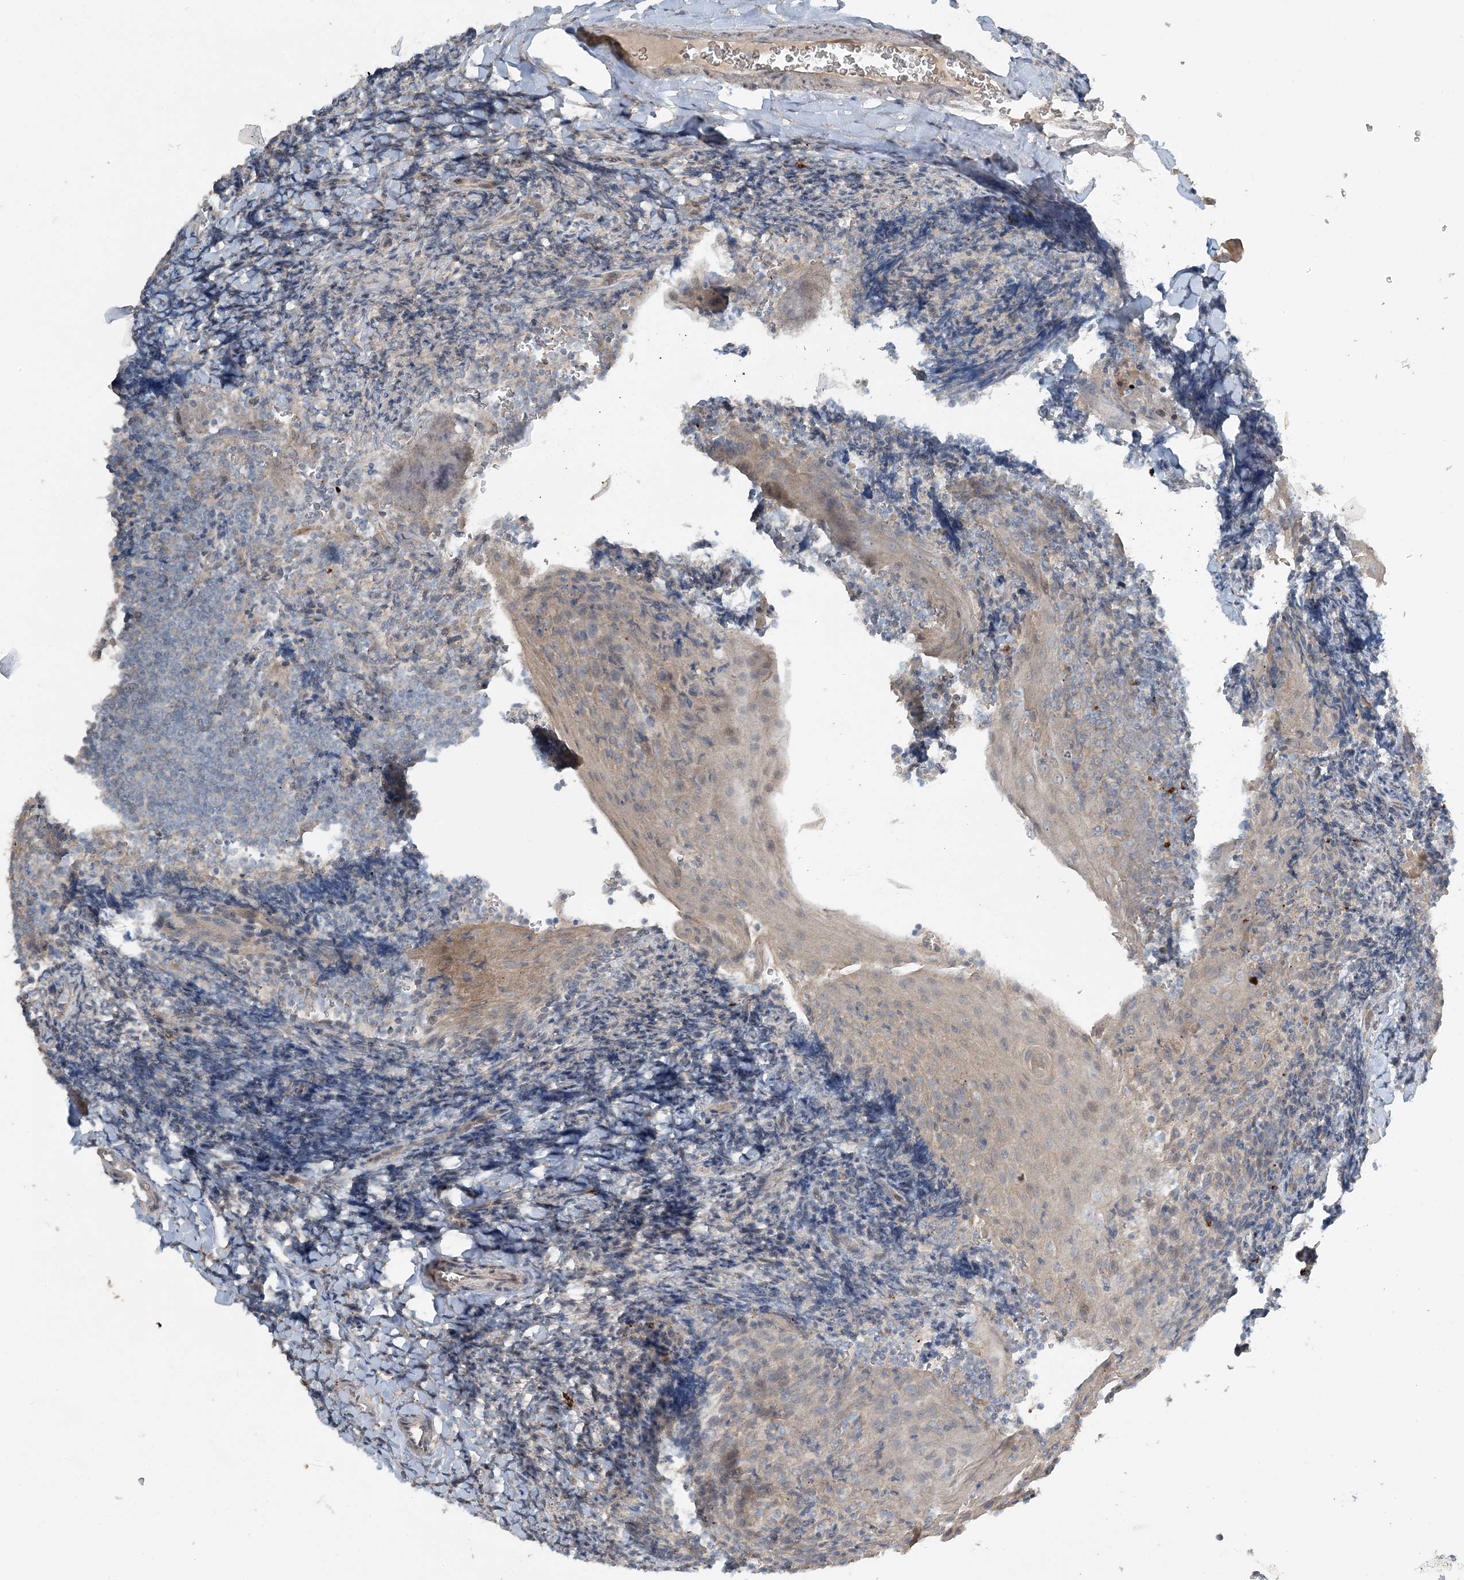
{"staining": {"intensity": "negative", "quantity": "none", "location": "none"}, "tissue": "tonsil", "cell_type": "Germinal center cells", "image_type": "normal", "snomed": [{"axis": "morphology", "description": "Normal tissue, NOS"}, {"axis": "topography", "description": "Tonsil"}], "caption": "A histopathology image of human tonsil is negative for staining in germinal center cells. Brightfield microscopy of immunohistochemistry (IHC) stained with DAB (brown) and hematoxylin (blue), captured at high magnification.", "gene": "SLC4A10", "patient": {"sex": "male", "age": 27}}